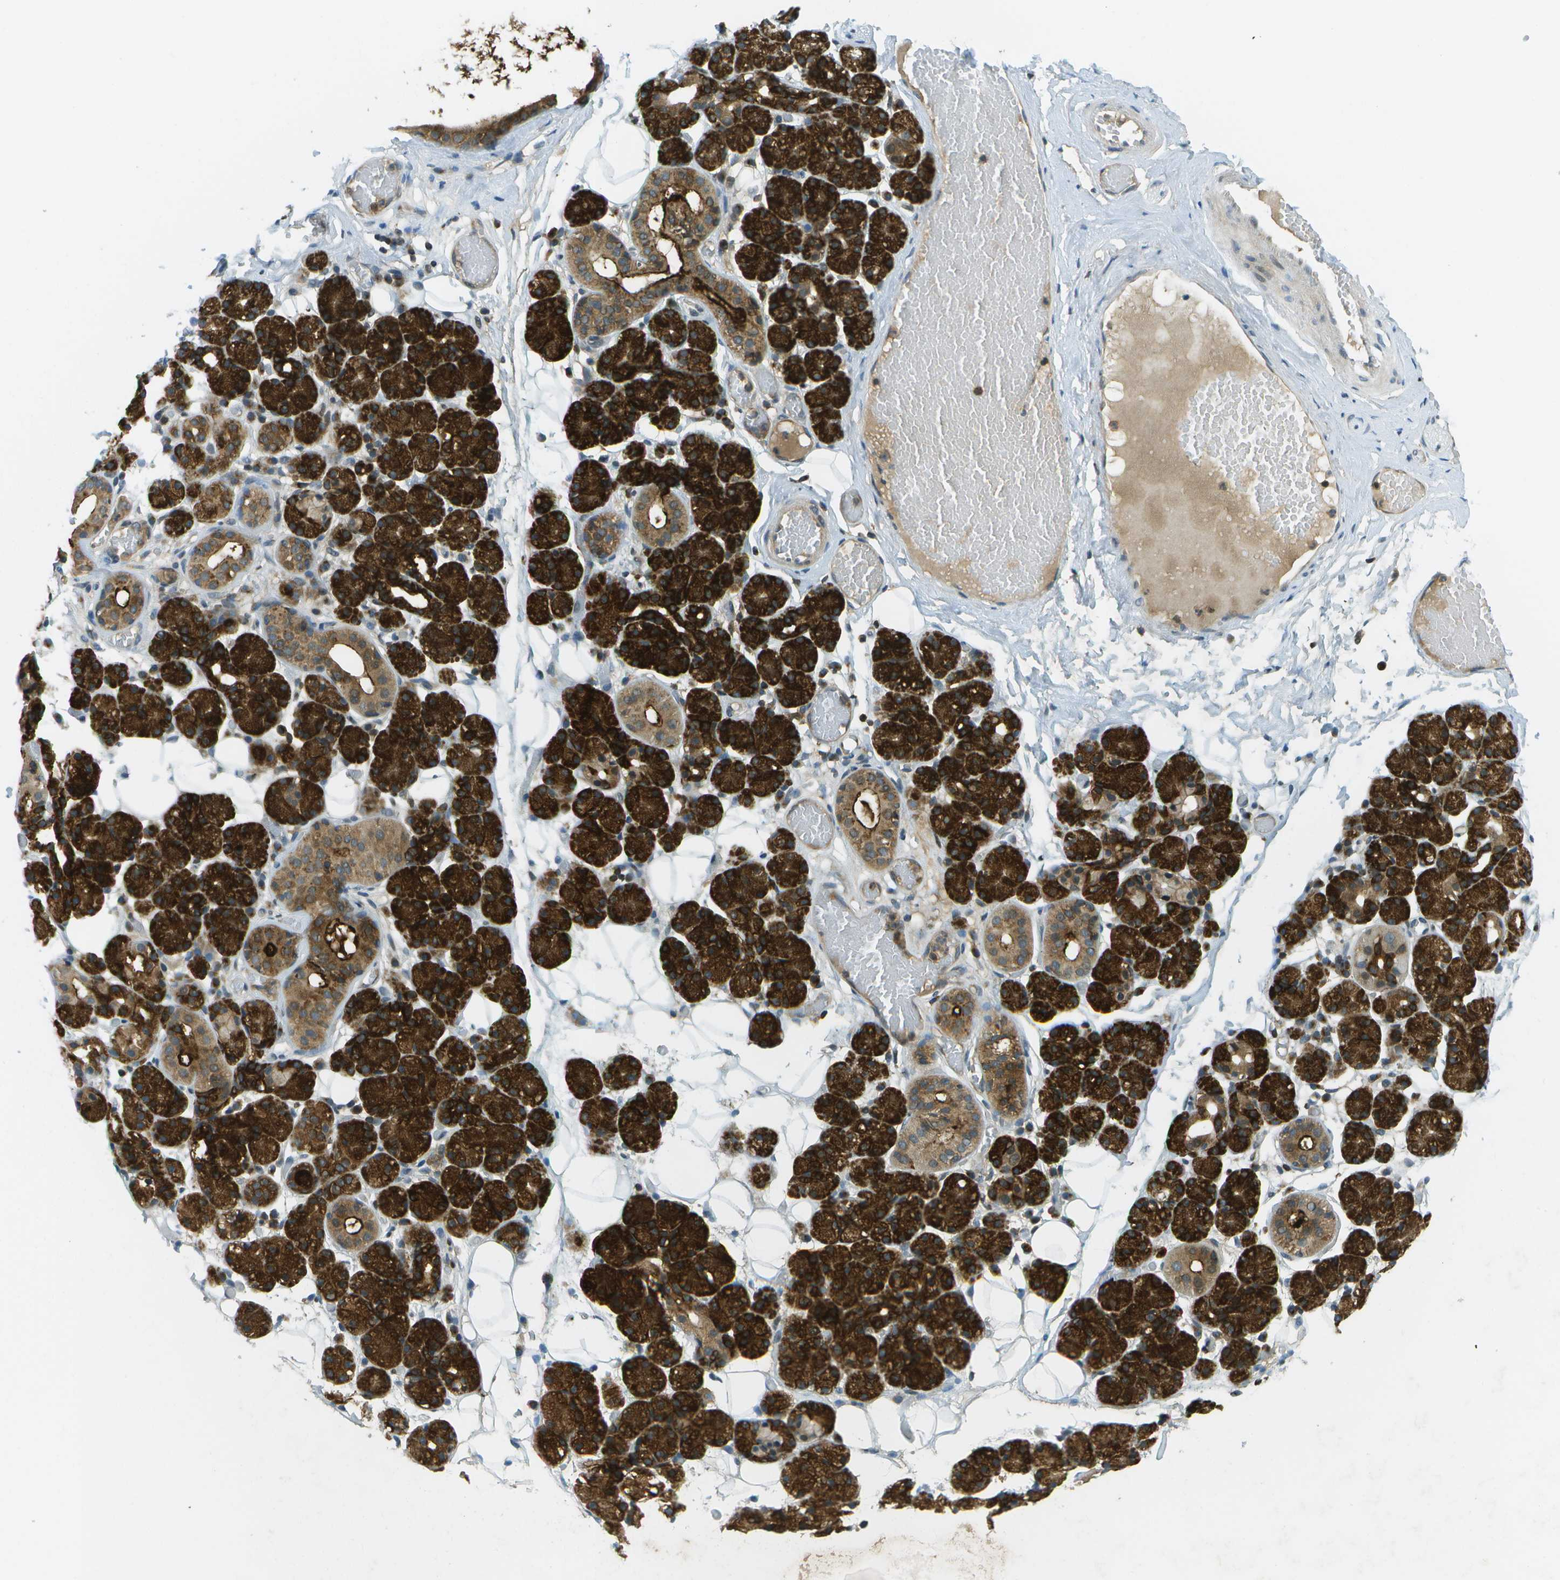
{"staining": {"intensity": "strong", "quantity": ">75%", "location": "cytoplasmic/membranous"}, "tissue": "salivary gland", "cell_type": "Glandular cells", "image_type": "normal", "snomed": [{"axis": "morphology", "description": "Normal tissue, NOS"}, {"axis": "topography", "description": "Salivary gland"}], "caption": "Brown immunohistochemical staining in benign salivary gland shows strong cytoplasmic/membranous staining in about >75% of glandular cells.", "gene": "TMTC1", "patient": {"sex": "male", "age": 63}}